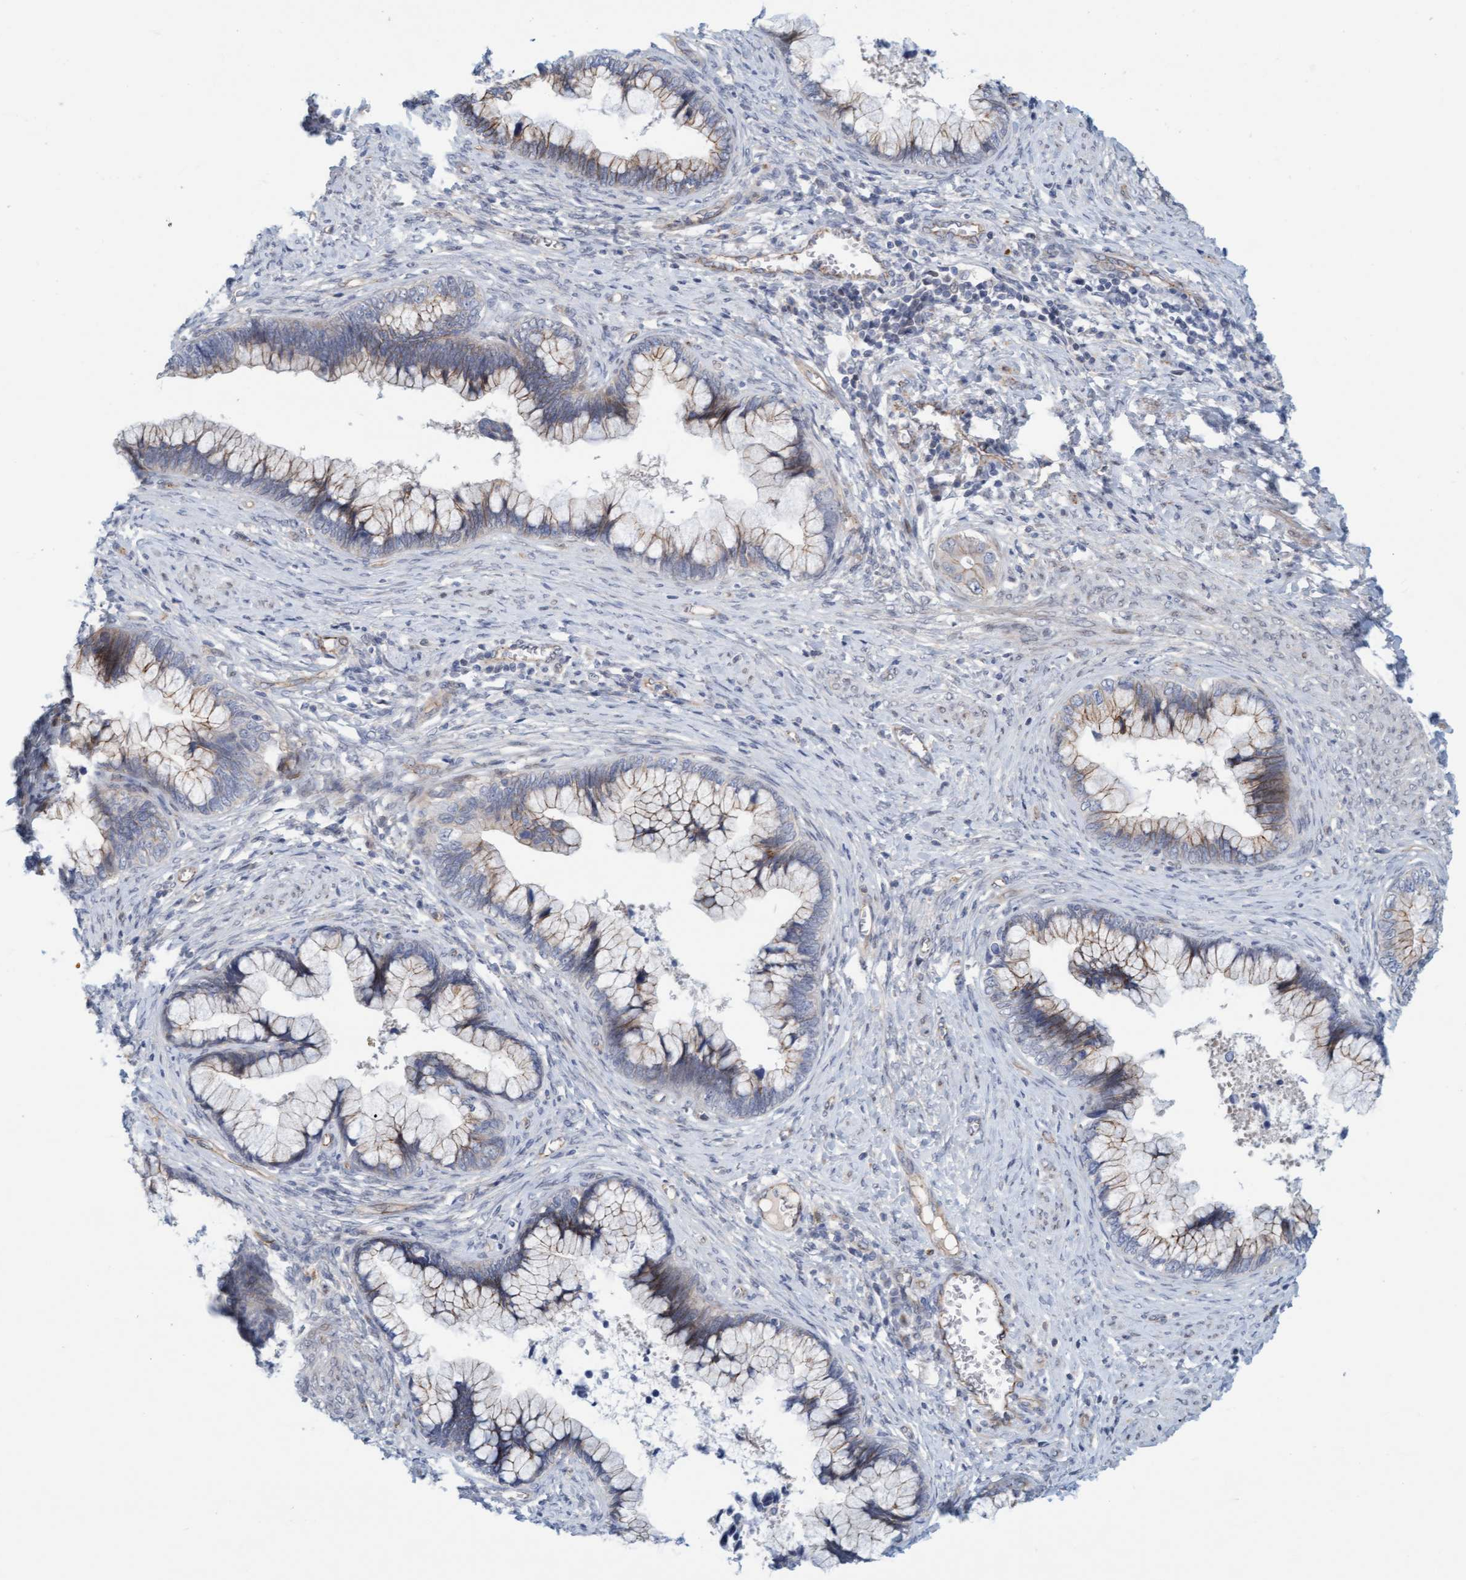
{"staining": {"intensity": "weak", "quantity": "<25%", "location": "cytoplasmic/membranous"}, "tissue": "cervical cancer", "cell_type": "Tumor cells", "image_type": "cancer", "snomed": [{"axis": "morphology", "description": "Adenocarcinoma, NOS"}, {"axis": "topography", "description": "Cervix"}], "caption": "Human cervical cancer (adenocarcinoma) stained for a protein using immunohistochemistry exhibits no positivity in tumor cells.", "gene": "KRBA2", "patient": {"sex": "female", "age": 44}}